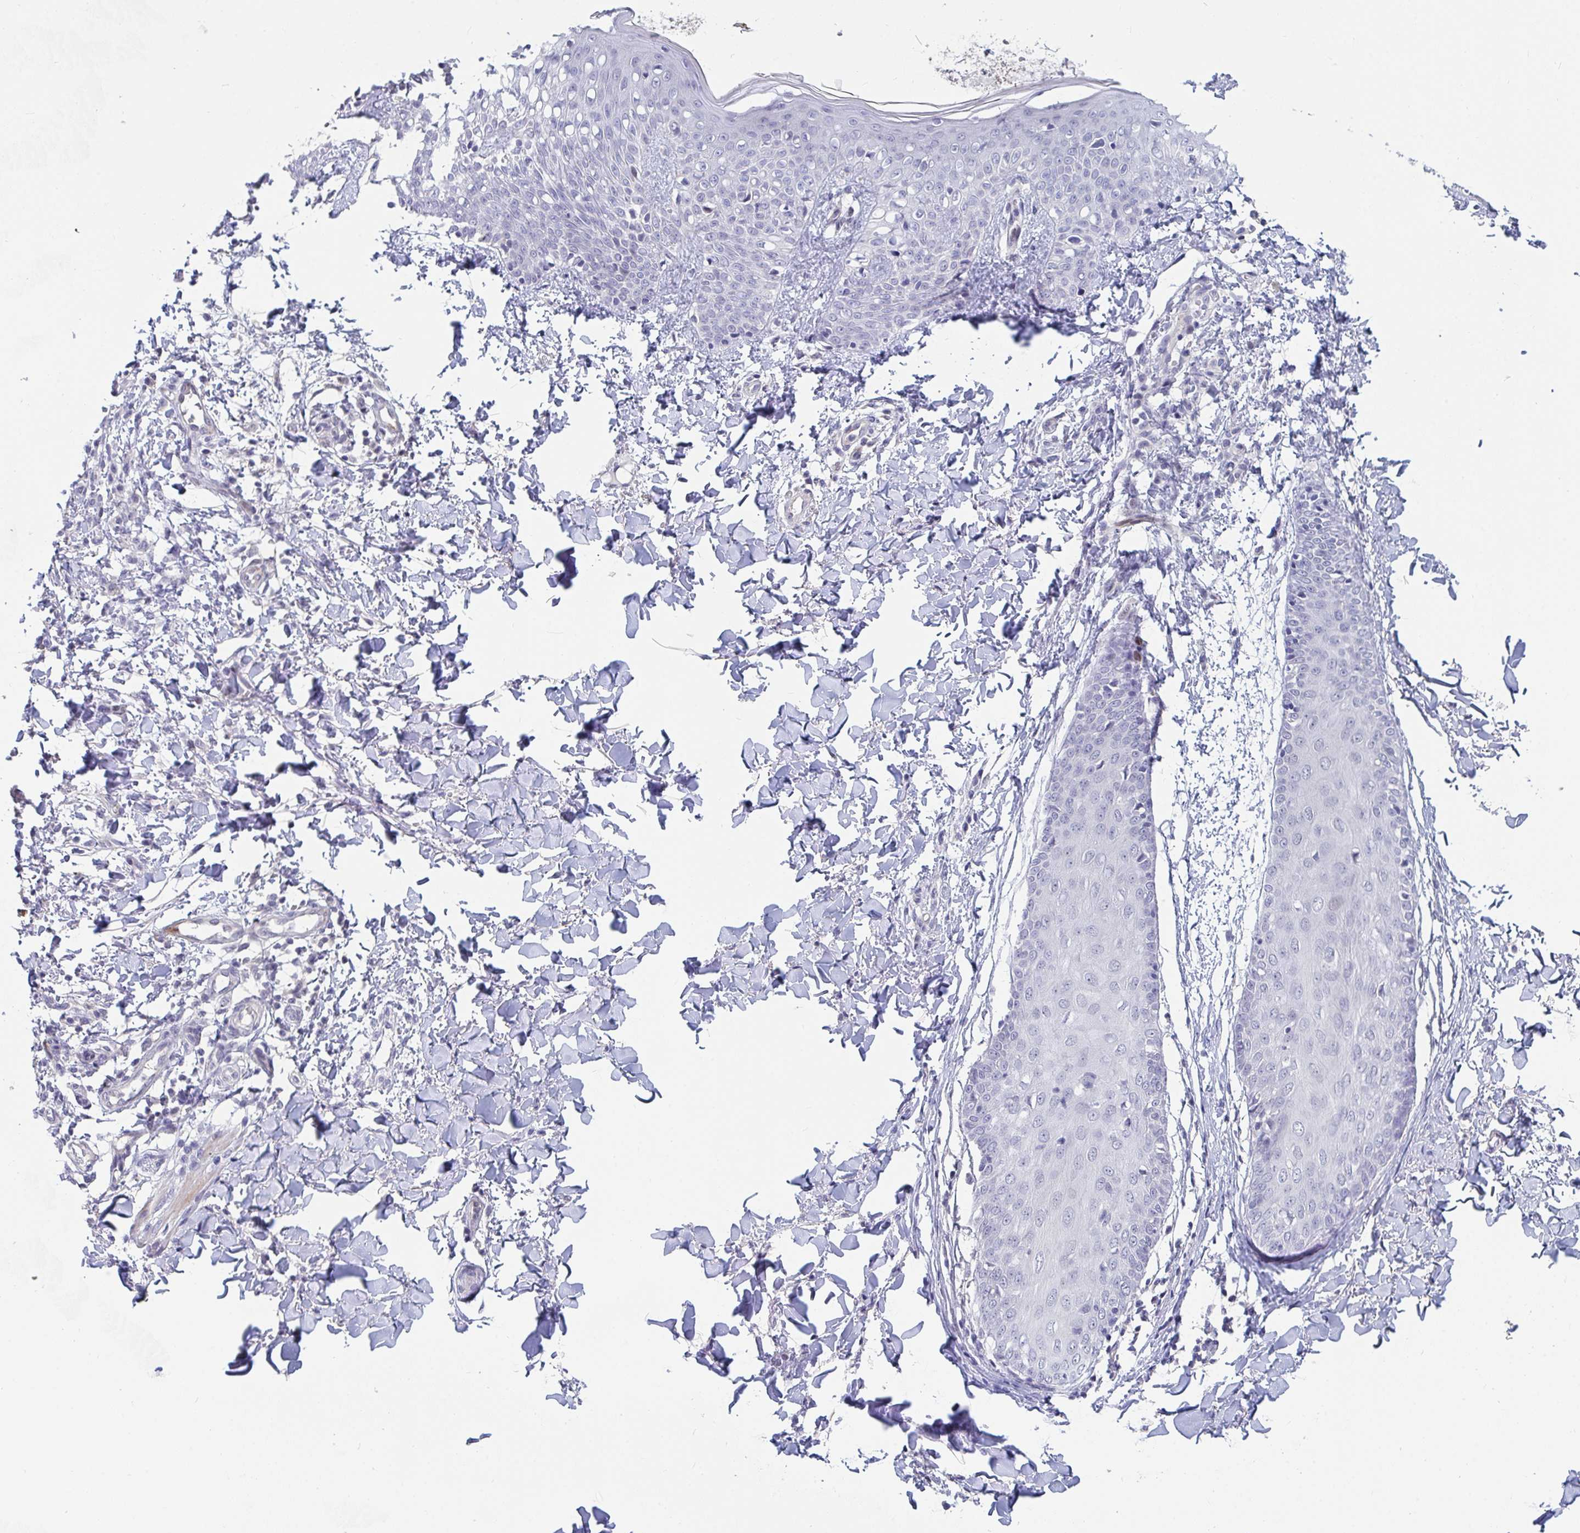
{"staining": {"intensity": "negative", "quantity": "none", "location": "none"}, "tissue": "skin", "cell_type": "Fibroblasts", "image_type": "normal", "snomed": [{"axis": "morphology", "description": "Normal tissue, NOS"}, {"axis": "topography", "description": "Skin"}], "caption": "High magnification brightfield microscopy of unremarkable skin stained with DAB (brown) and counterstained with hematoxylin (blue): fibroblasts show no significant staining. Nuclei are stained in blue.", "gene": "FAM156A", "patient": {"sex": "male", "age": 16}}